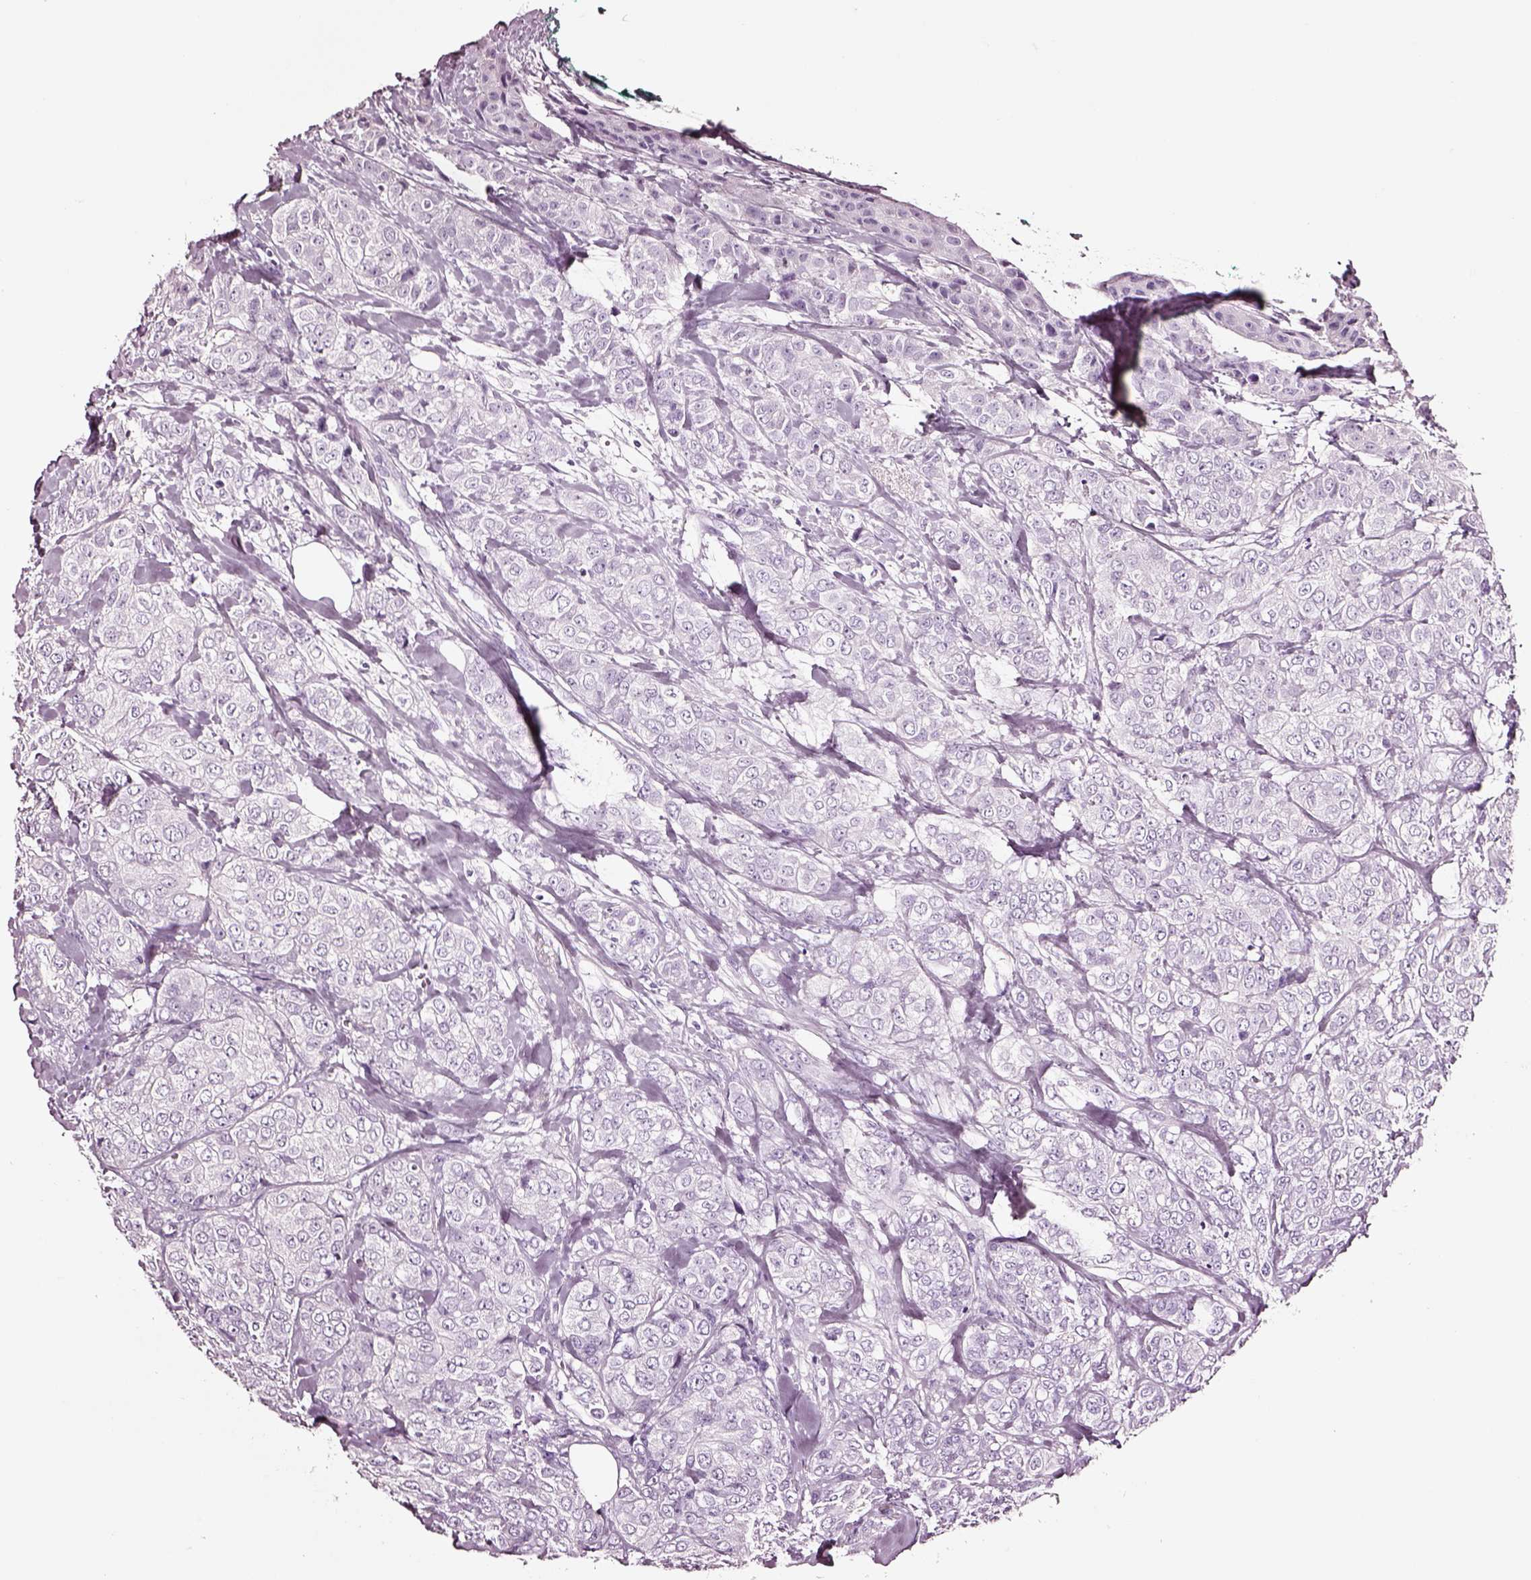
{"staining": {"intensity": "negative", "quantity": "none", "location": "none"}, "tissue": "breast cancer", "cell_type": "Tumor cells", "image_type": "cancer", "snomed": [{"axis": "morphology", "description": "Duct carcinoma"}, {"axis": "topography", "description": "Breast"}], "caption": "A high-resolution histopathology image shows immunohistochemistry (IHC) staining of breast intraductal carcinoma, which demonstrates no significant positivity in tumor cells.", "gene": "DPEP1", "patient": {"sex": "female", "age": 43}}